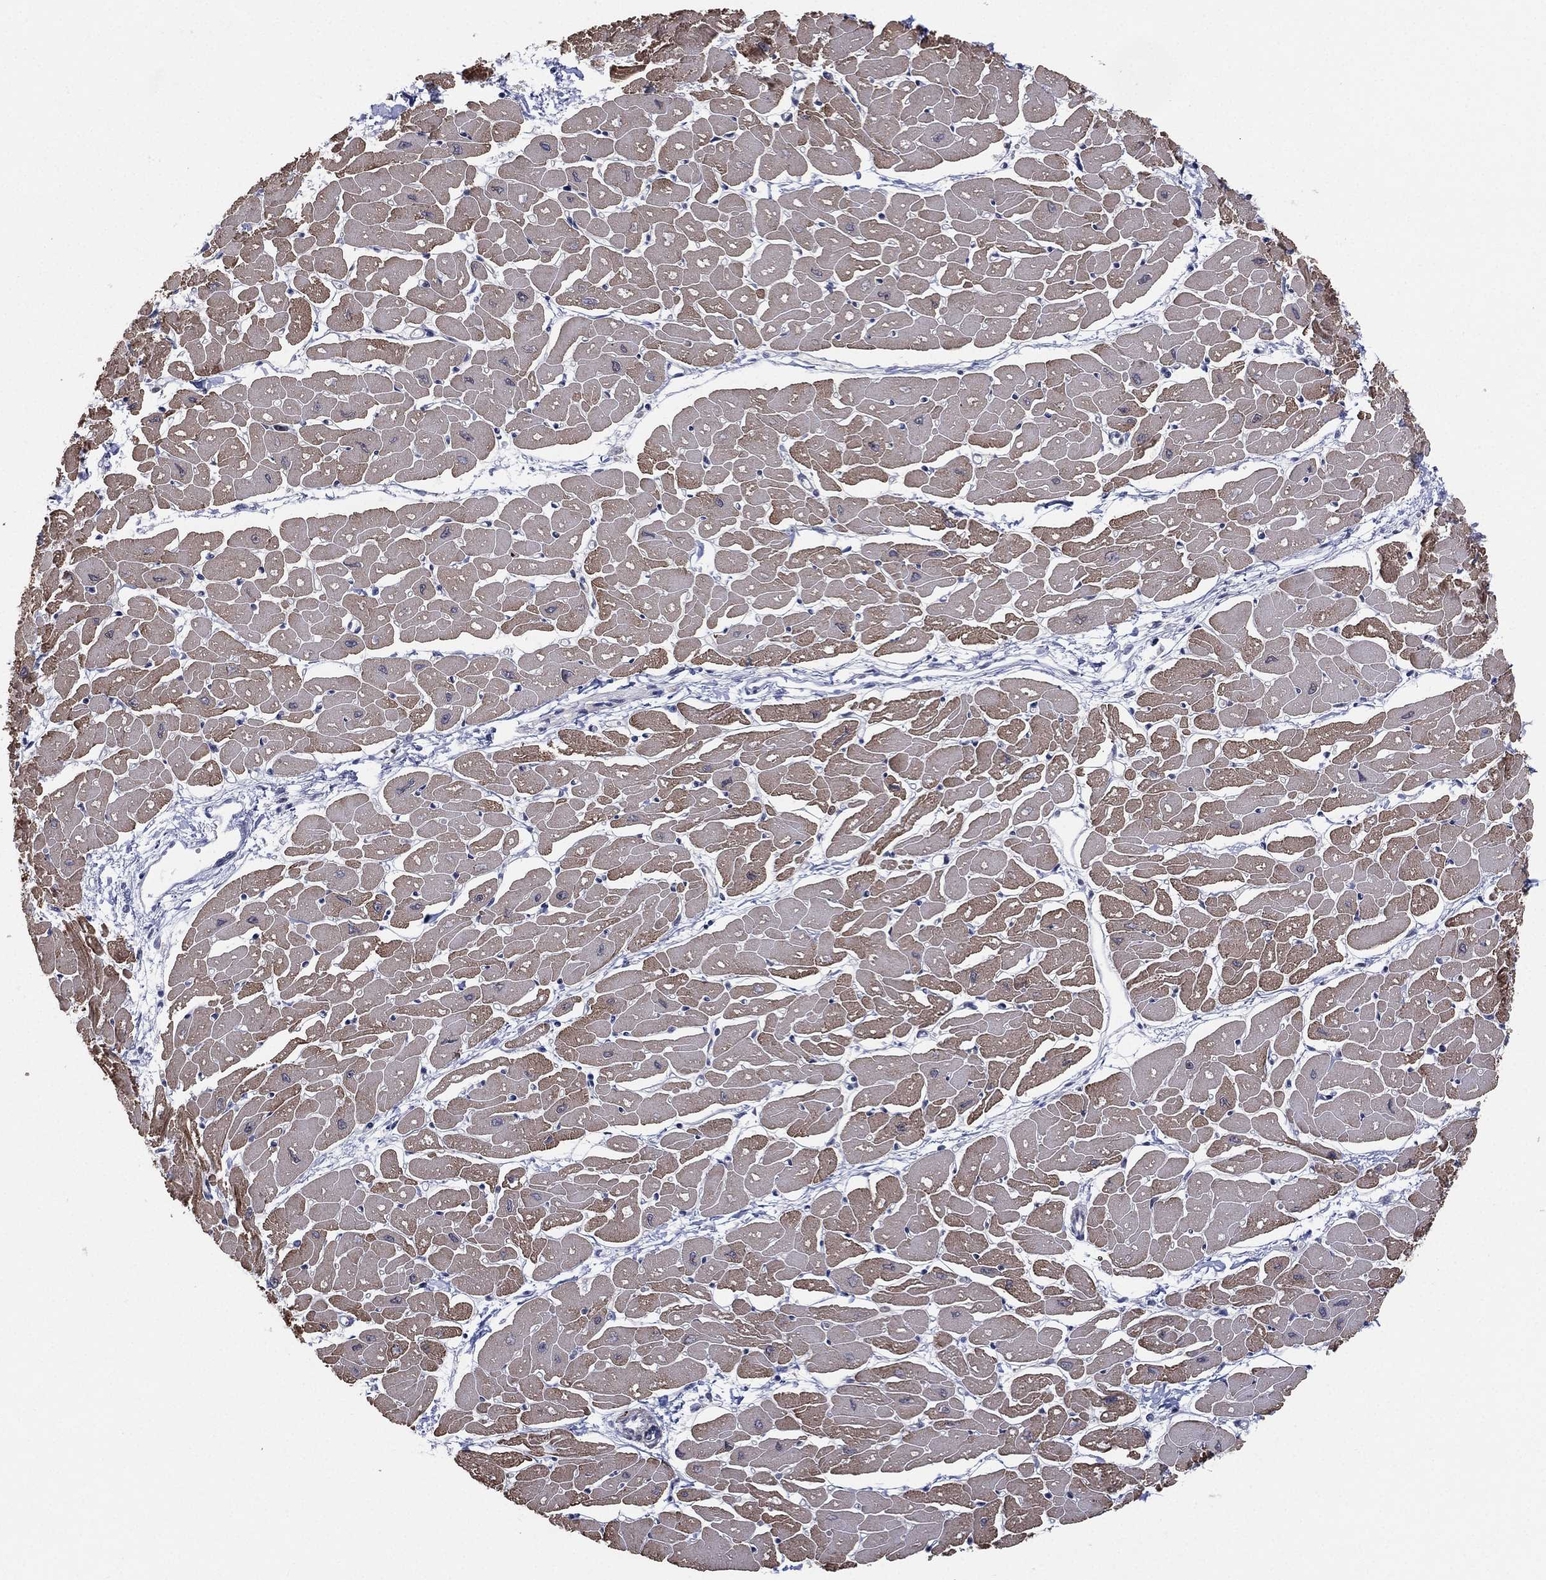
{"staining": {"intensity": "moderate", "quantity": "25%-75%", "location": "cytoplasmic/membranous"}, "tissue": "heart muscle", "cell_type": "Cardiomyocytes", "image_type": "normal", "snomed": [{"axis": "morphology", "description": "Normal tissue, NOS"}, {"axis": "topography", "description": "Heart"}], "caption": "This histopathology image shows immunohistochemistry (IHC) staining of normal heart muscle, with medium moderate cytoplasmic/membranous staining in about 25%-75% of cardiomyocytes.", "gene": "DGCR8", "patient": {"sex": "male", "age": 57}}